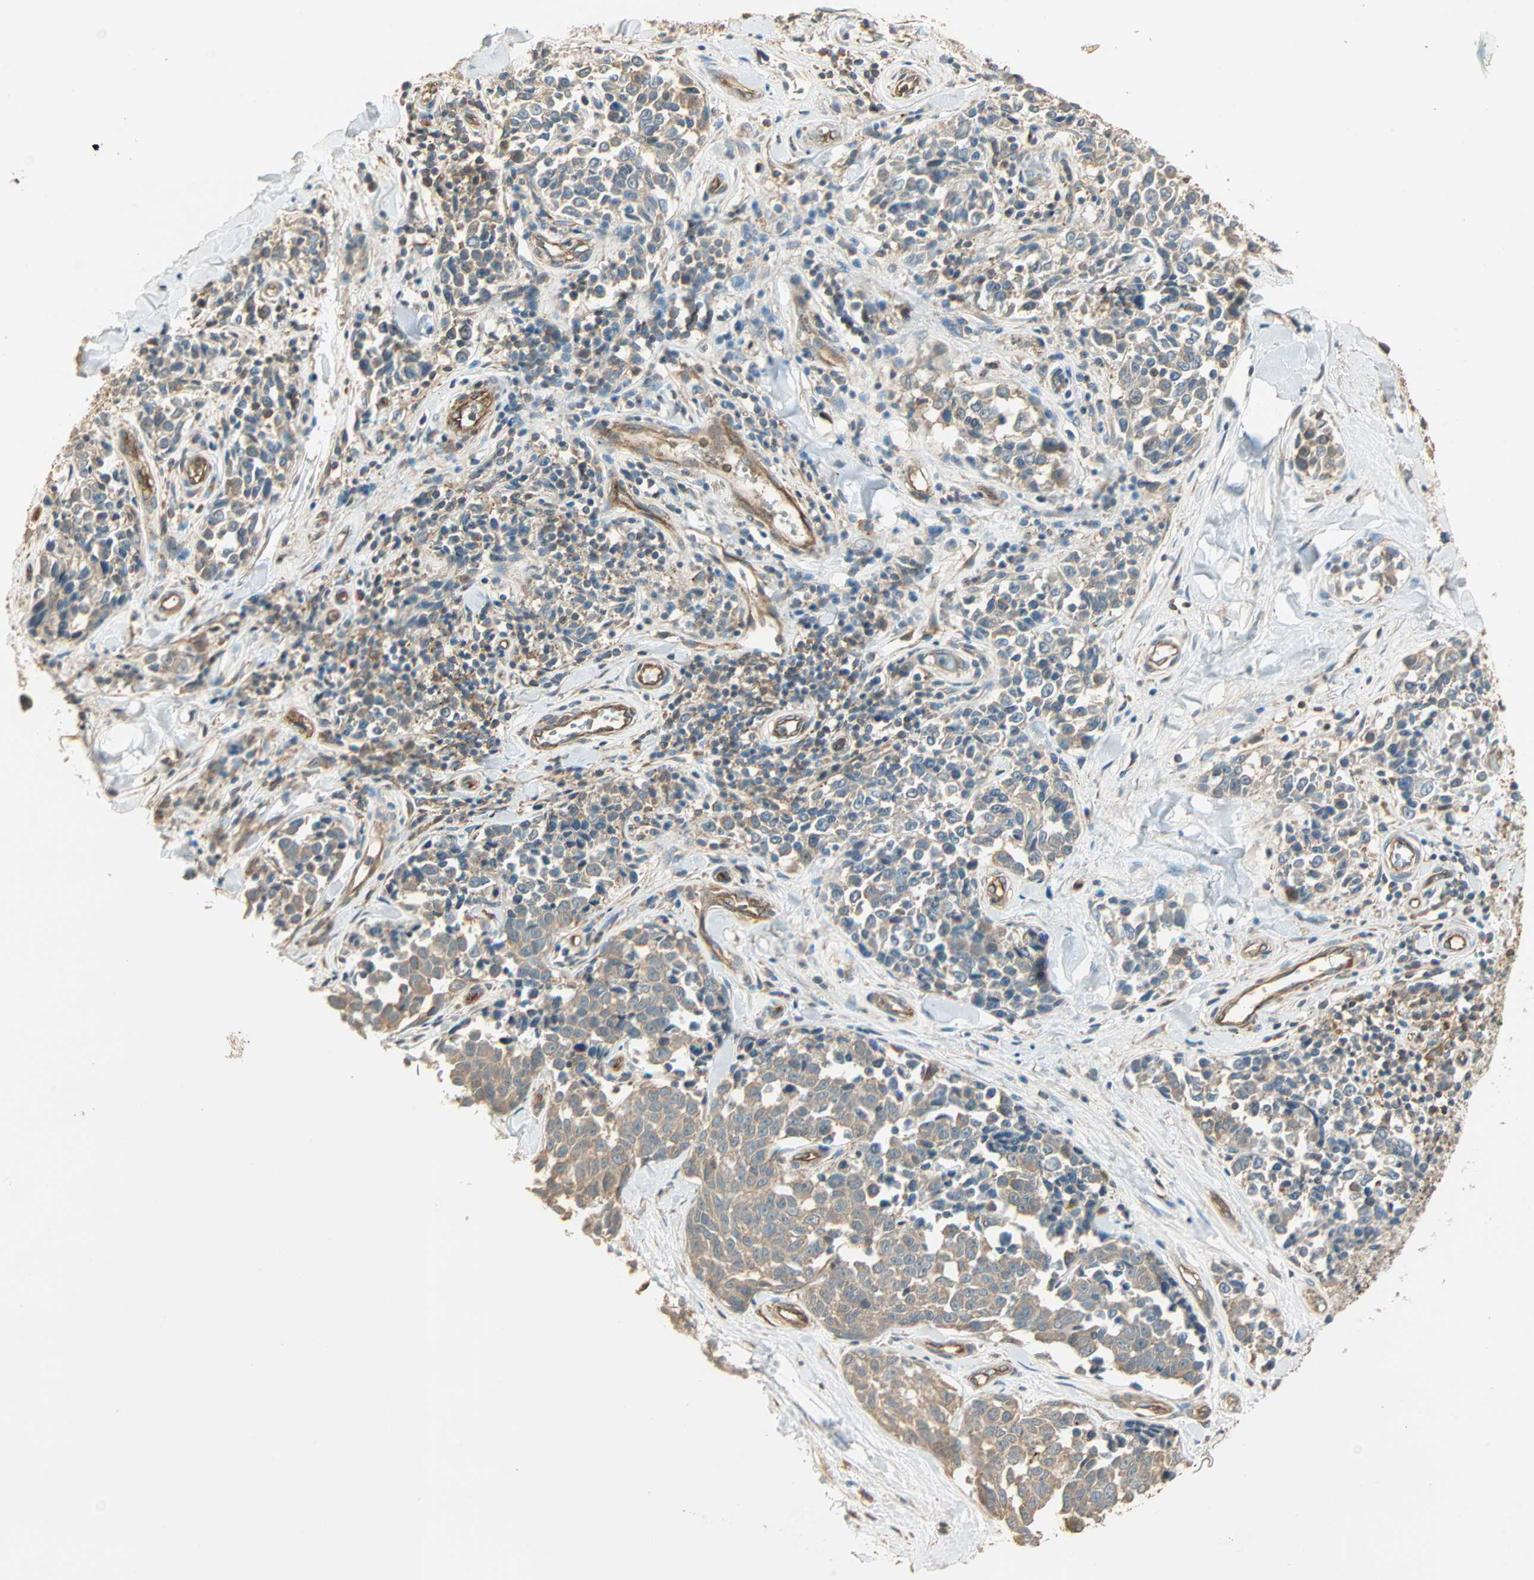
{"staining": {"intensity": "weak", "quantity": "<25%", "location": "cytoplasmic/membranous"}, "tissue": "melanoma", "cell_type": "Tumor cells", "image_type": "cancer", "snomed": [{"axis": "morphology", "description": "Malignant melanoma, NOS"}, {"axis": "topography", "description": "Skin"}], "caption": "Tumor cells show no significant protein staining in malignant melanoma.", "gene": "GALK1", "patient": {"sex": "female", "age": 64}}